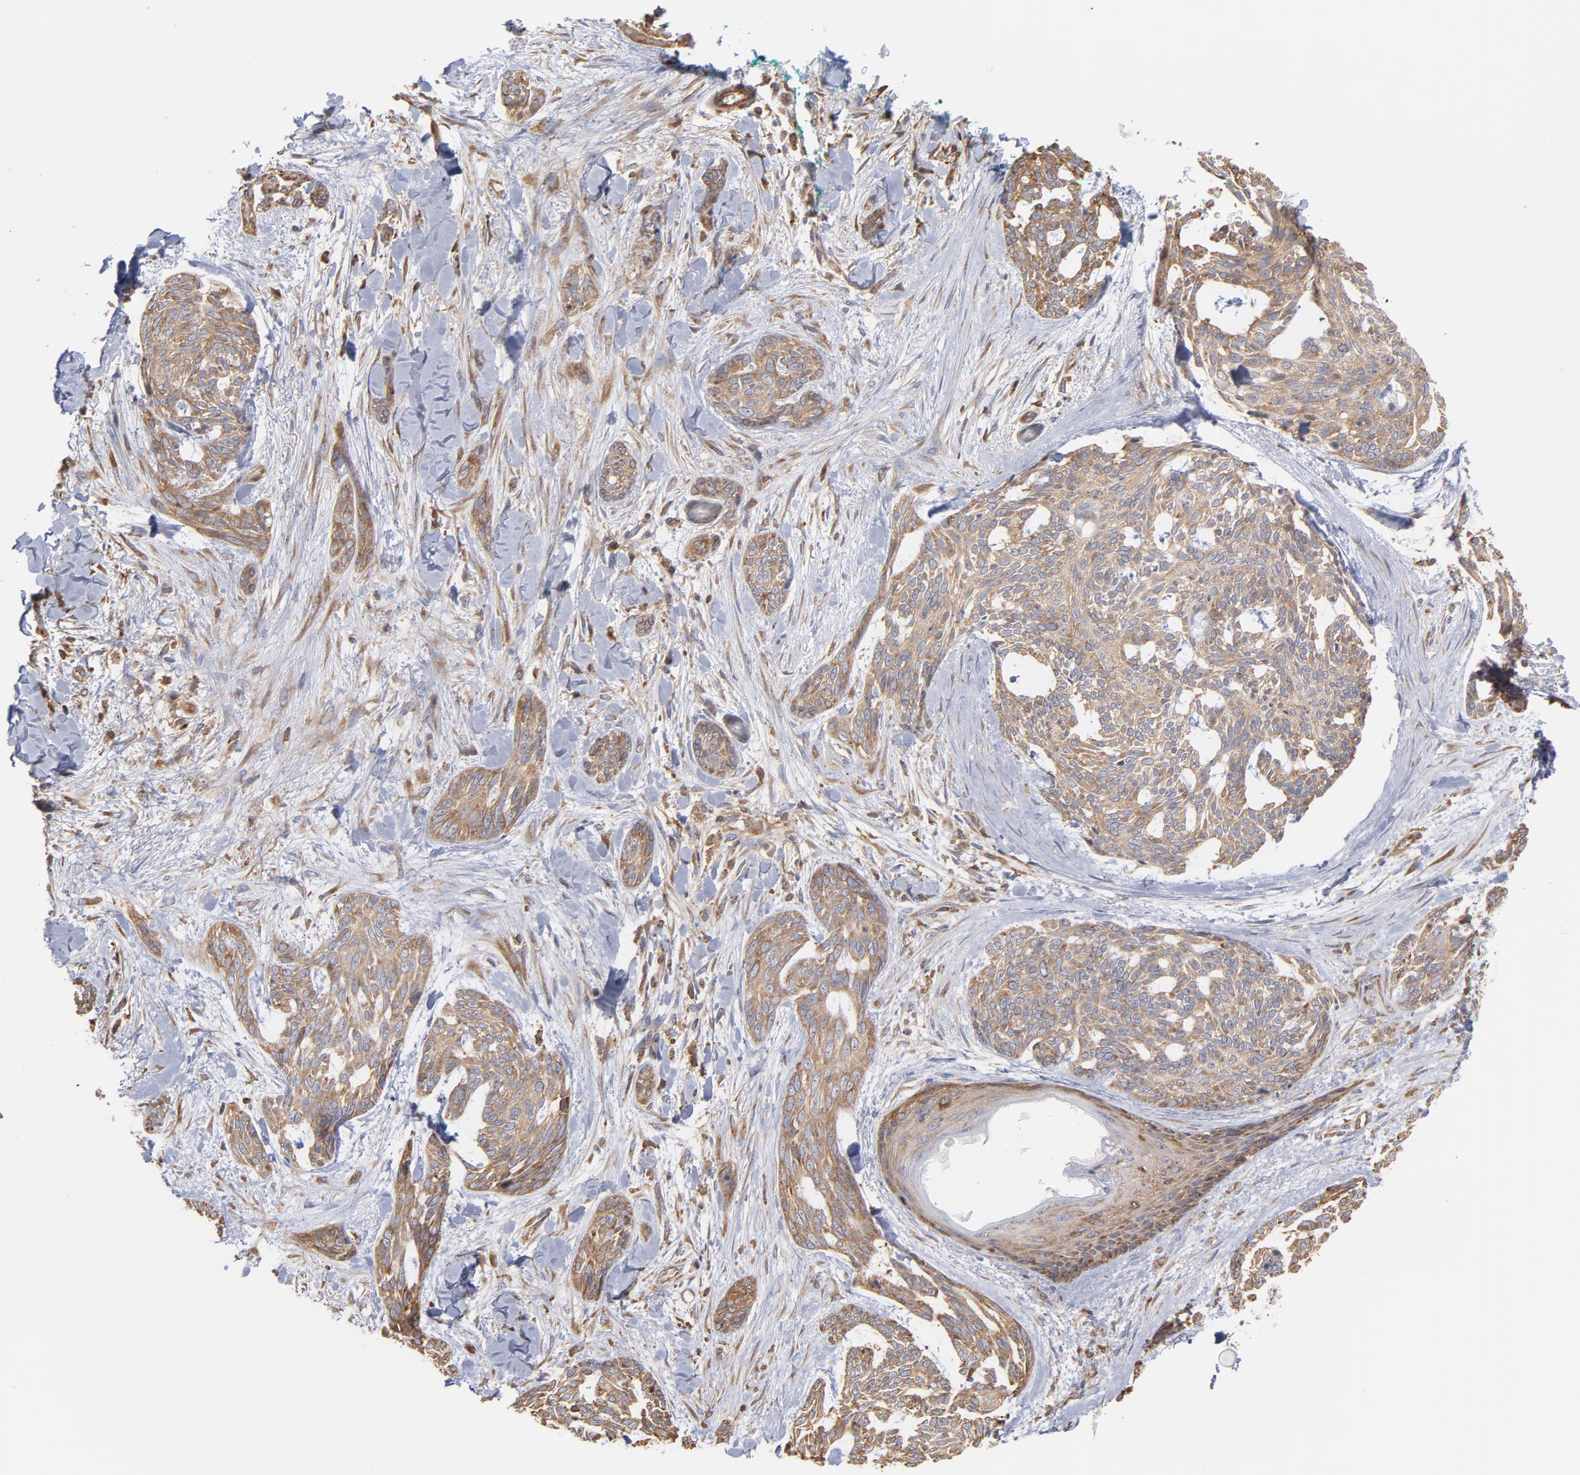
{"staining": {"intensity": "weak", "quantity": ">75%", "location": "cytoplasmic/membranous"}, "tissue": "skin cancer", "cell_type": "Tumor cells", "image_type": "cancer", "snomed": [{"axis": "morphology", "description": "Normal tissue, NOS"}, {"axis": "morphology", "description": "Basal cell carcinoma"}, {"axis": "topography", "description": "Skin"}], "caption": "DAB immunohistochemical staining of skin basal cell carcinoma displays weak cytoplasmic/membranous protein staining in approximately >75% of tumor cells.", "gene": "MAPRE1", "patient": {"sex": "female", "age": 71}}